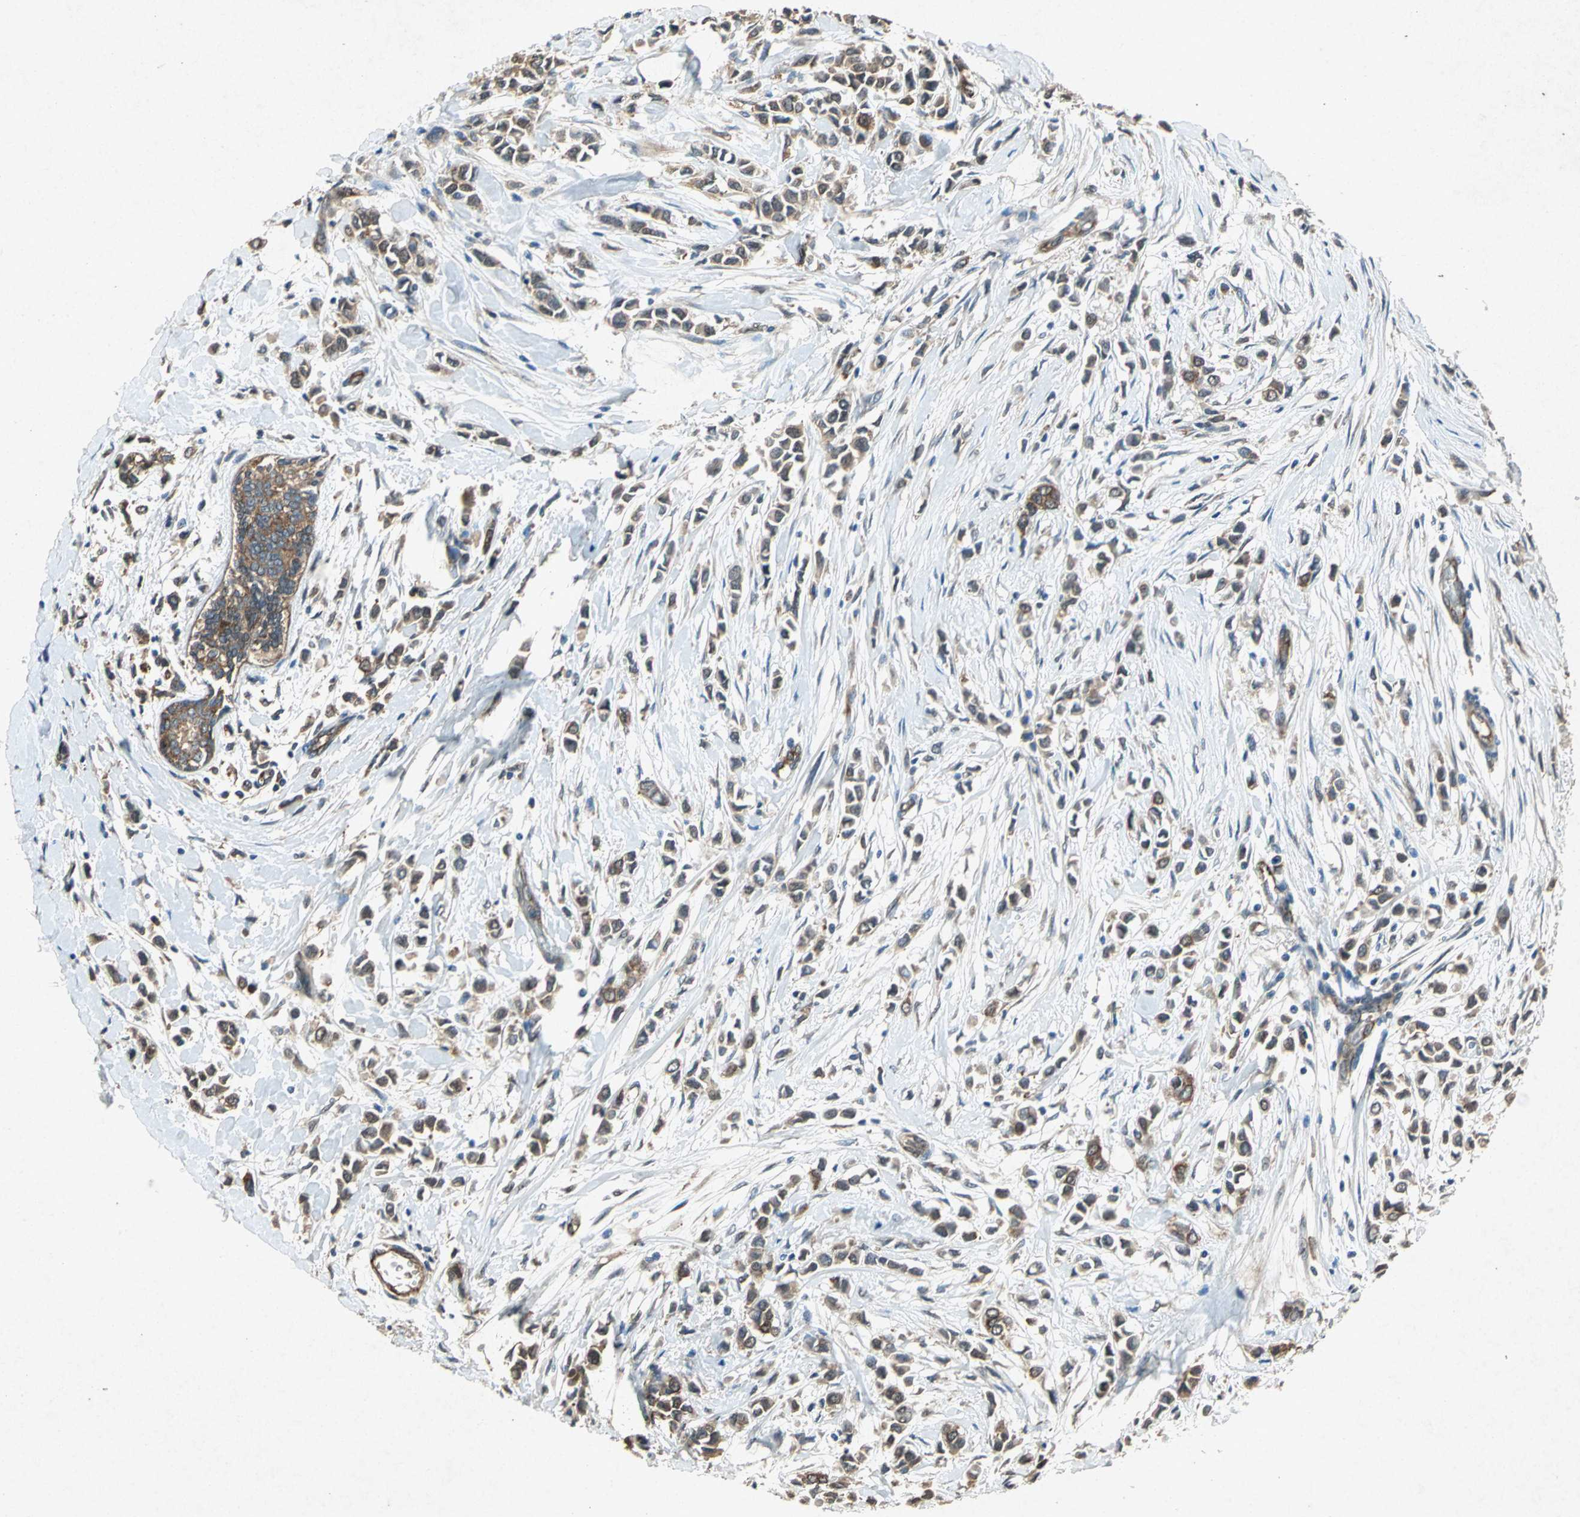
{"staining": {"intensity": "moderate", "quantity": ">75%", "location": "cytoplasmic/membranous"}, "tissue": "breast cancer", "cell_type": "Tumor cells", "image_type": "cancer", "snomed": [{"axis": "morphology", "description": "Lobular carcinoma"}, {"axis": "topography", "description": "Breast"}], "caption": "Moderate cytoplasmic/membranous expression is identified in approximately >75% of tumor cells in lobular carcinoma (breast). (DAB (3,3'-diaminobenzidine) = brown stain, brightfield microscopy at high magnification).", "gene": "HSP90AB1", "patient": {"sex": "female", "age": 51}}